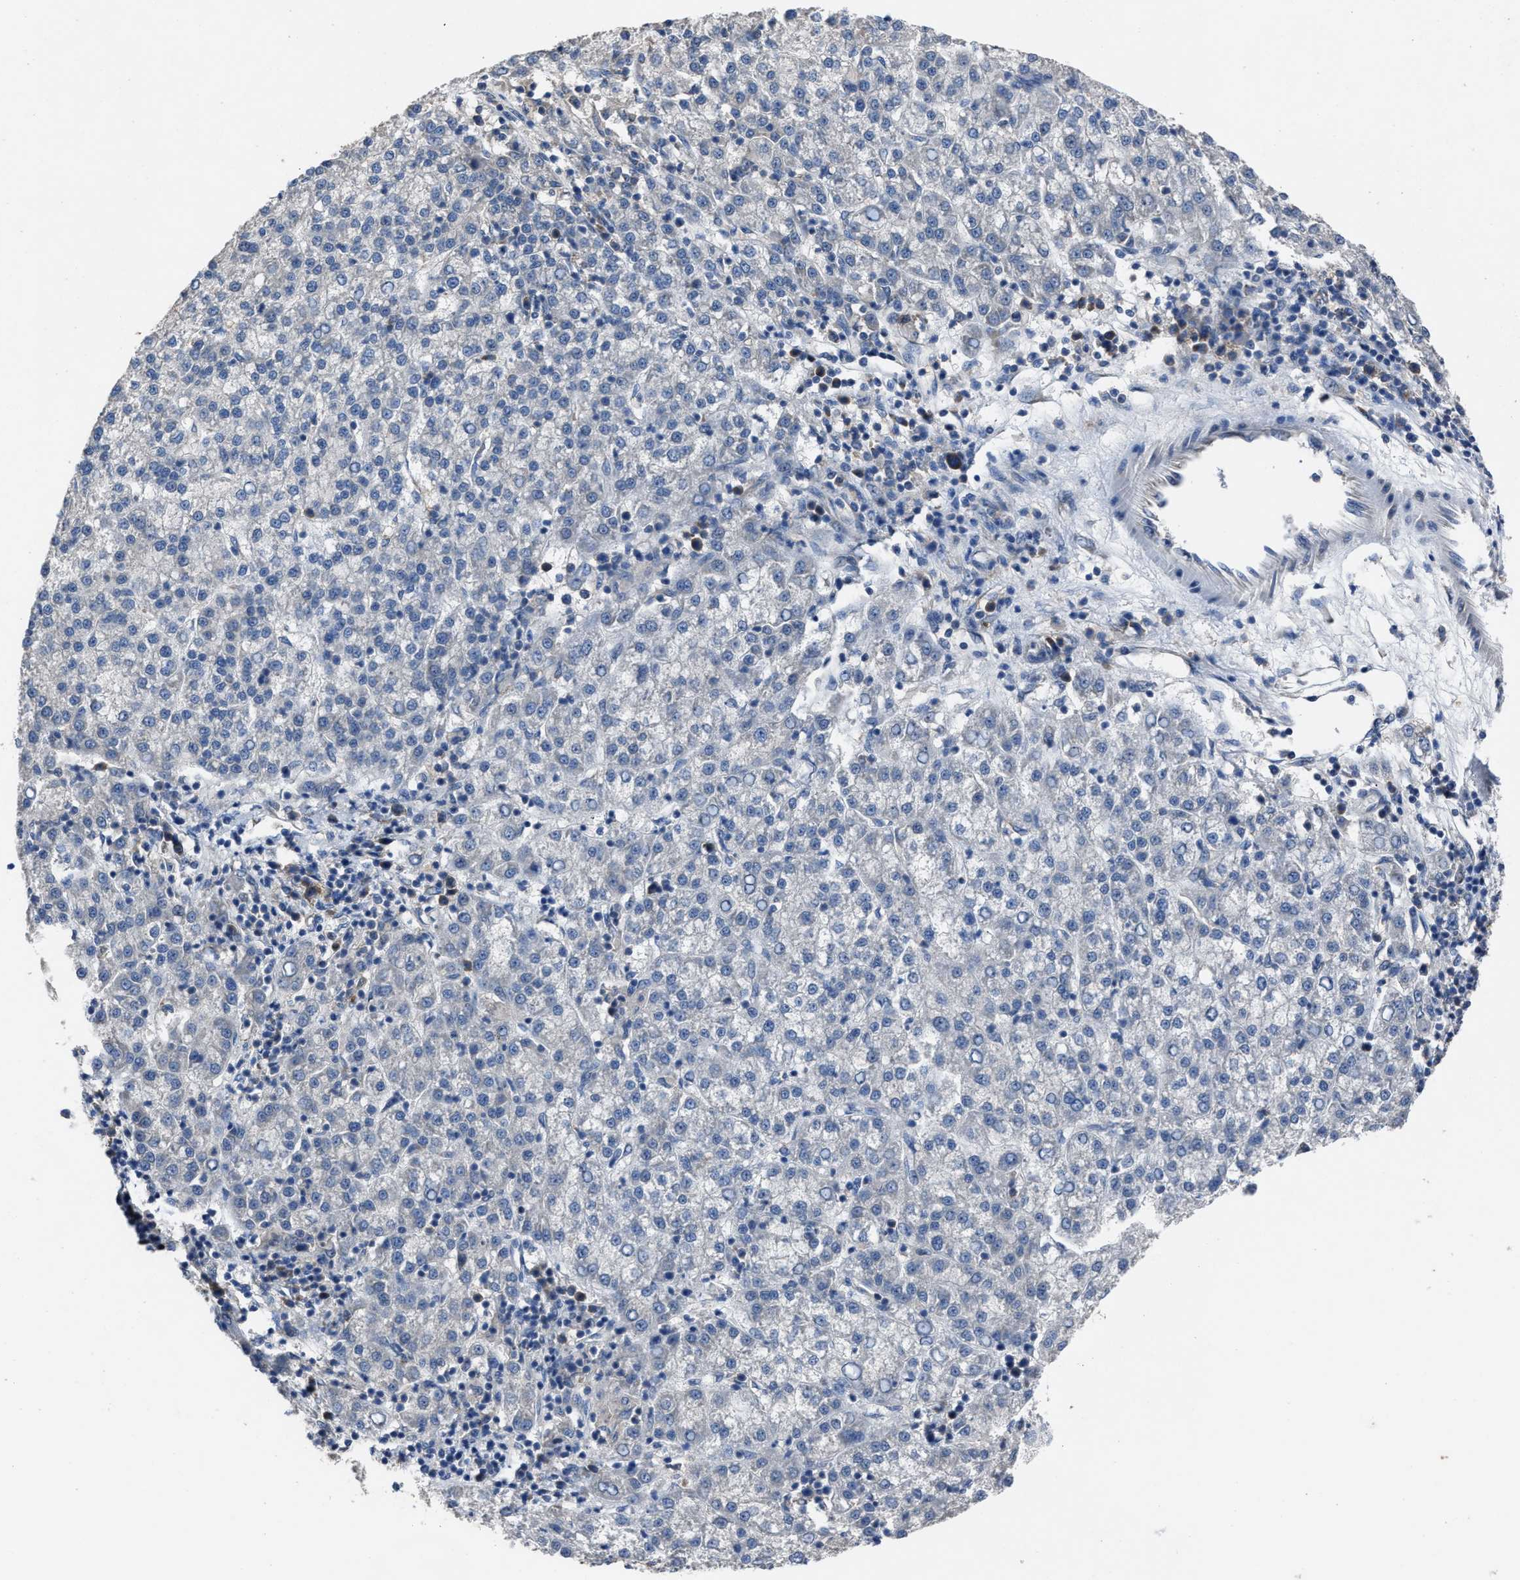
{"staining": {"intensity": "negative", "quantity": "none", "location": "none"}, "tissue": "liver cancer", "cell_type": "Tumor cells", "image_type": "cancer", "snomed": [{"axis": "morphology", "description": "Carcinoma, Hepatocellular, NOS"}, {"axis": "topography", "description": "Liver"}], "caption": "There is no significant staining in tumor cells of liver hepatocellular carcinoma. (IHC, brightfield microscopy, high magnification).", "gene": "UPF1", "patient": {"sex": "female", "age": 58}}